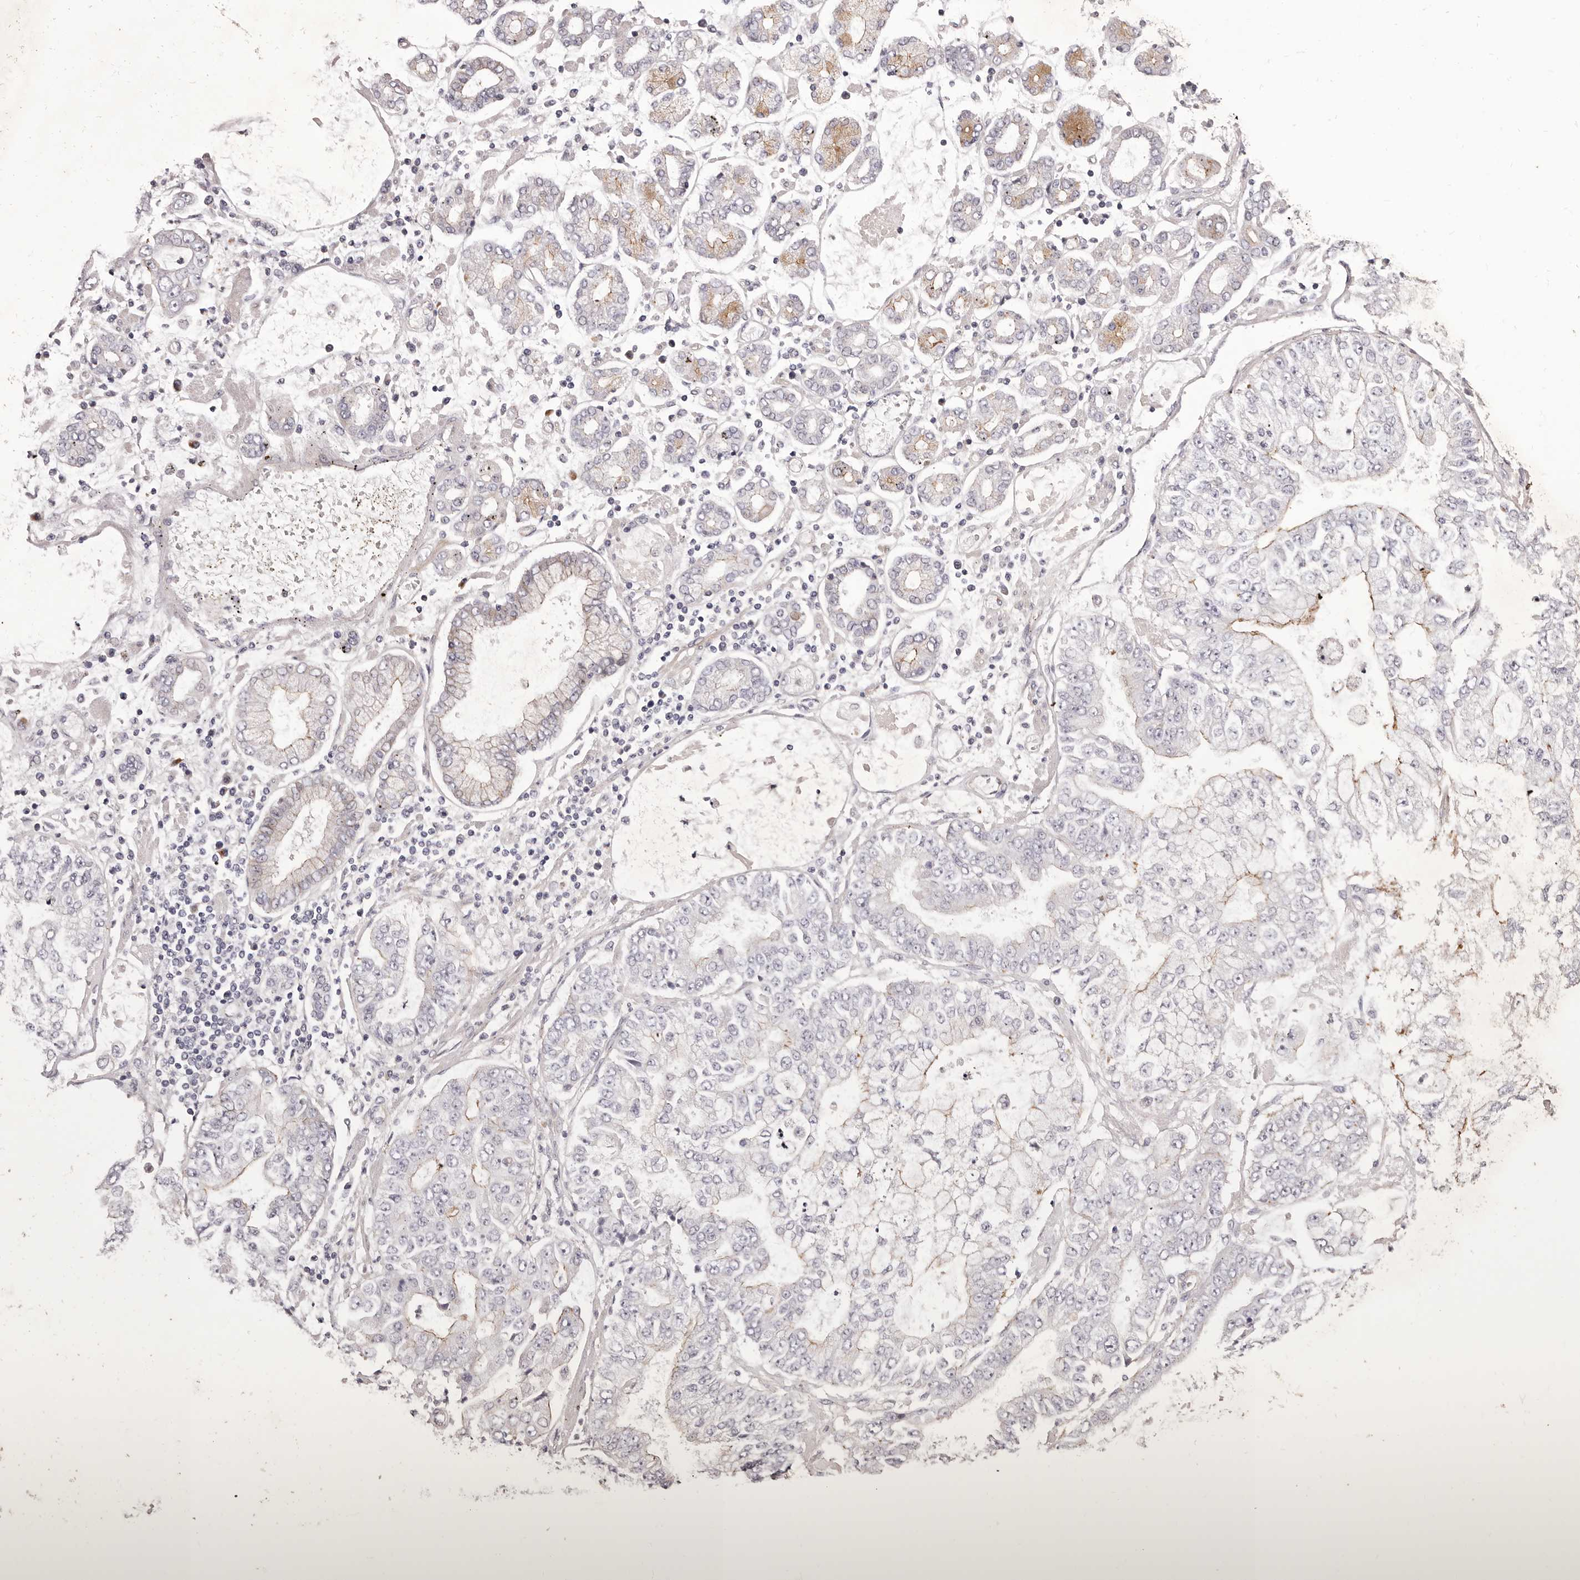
{"staining": {"intensity": "moderate", "quantity": "<25%", "location": "cytoplasmic/membranous"}, "tissue": "stomach cancer", "cell_type": "Tumor cells", "image_type": "cancer", "snomed": [{"axis": "morphology", "description": "Adenocarcinoma, NOS"}, {"axis": "topography", "description": "Stomach"}], "caption": "The immunohistochemical stain labels moderate cytoplasmic/membranous expression in tumor cells of stomach cancer (adenocarcinoma) tissue. (DAB (3,3'-diaminobenzidine) IHC, brown staining for protein, blue staining for nuclei).", "gene": "PEG10", "patient": {"sex": "male", "age": 76}}